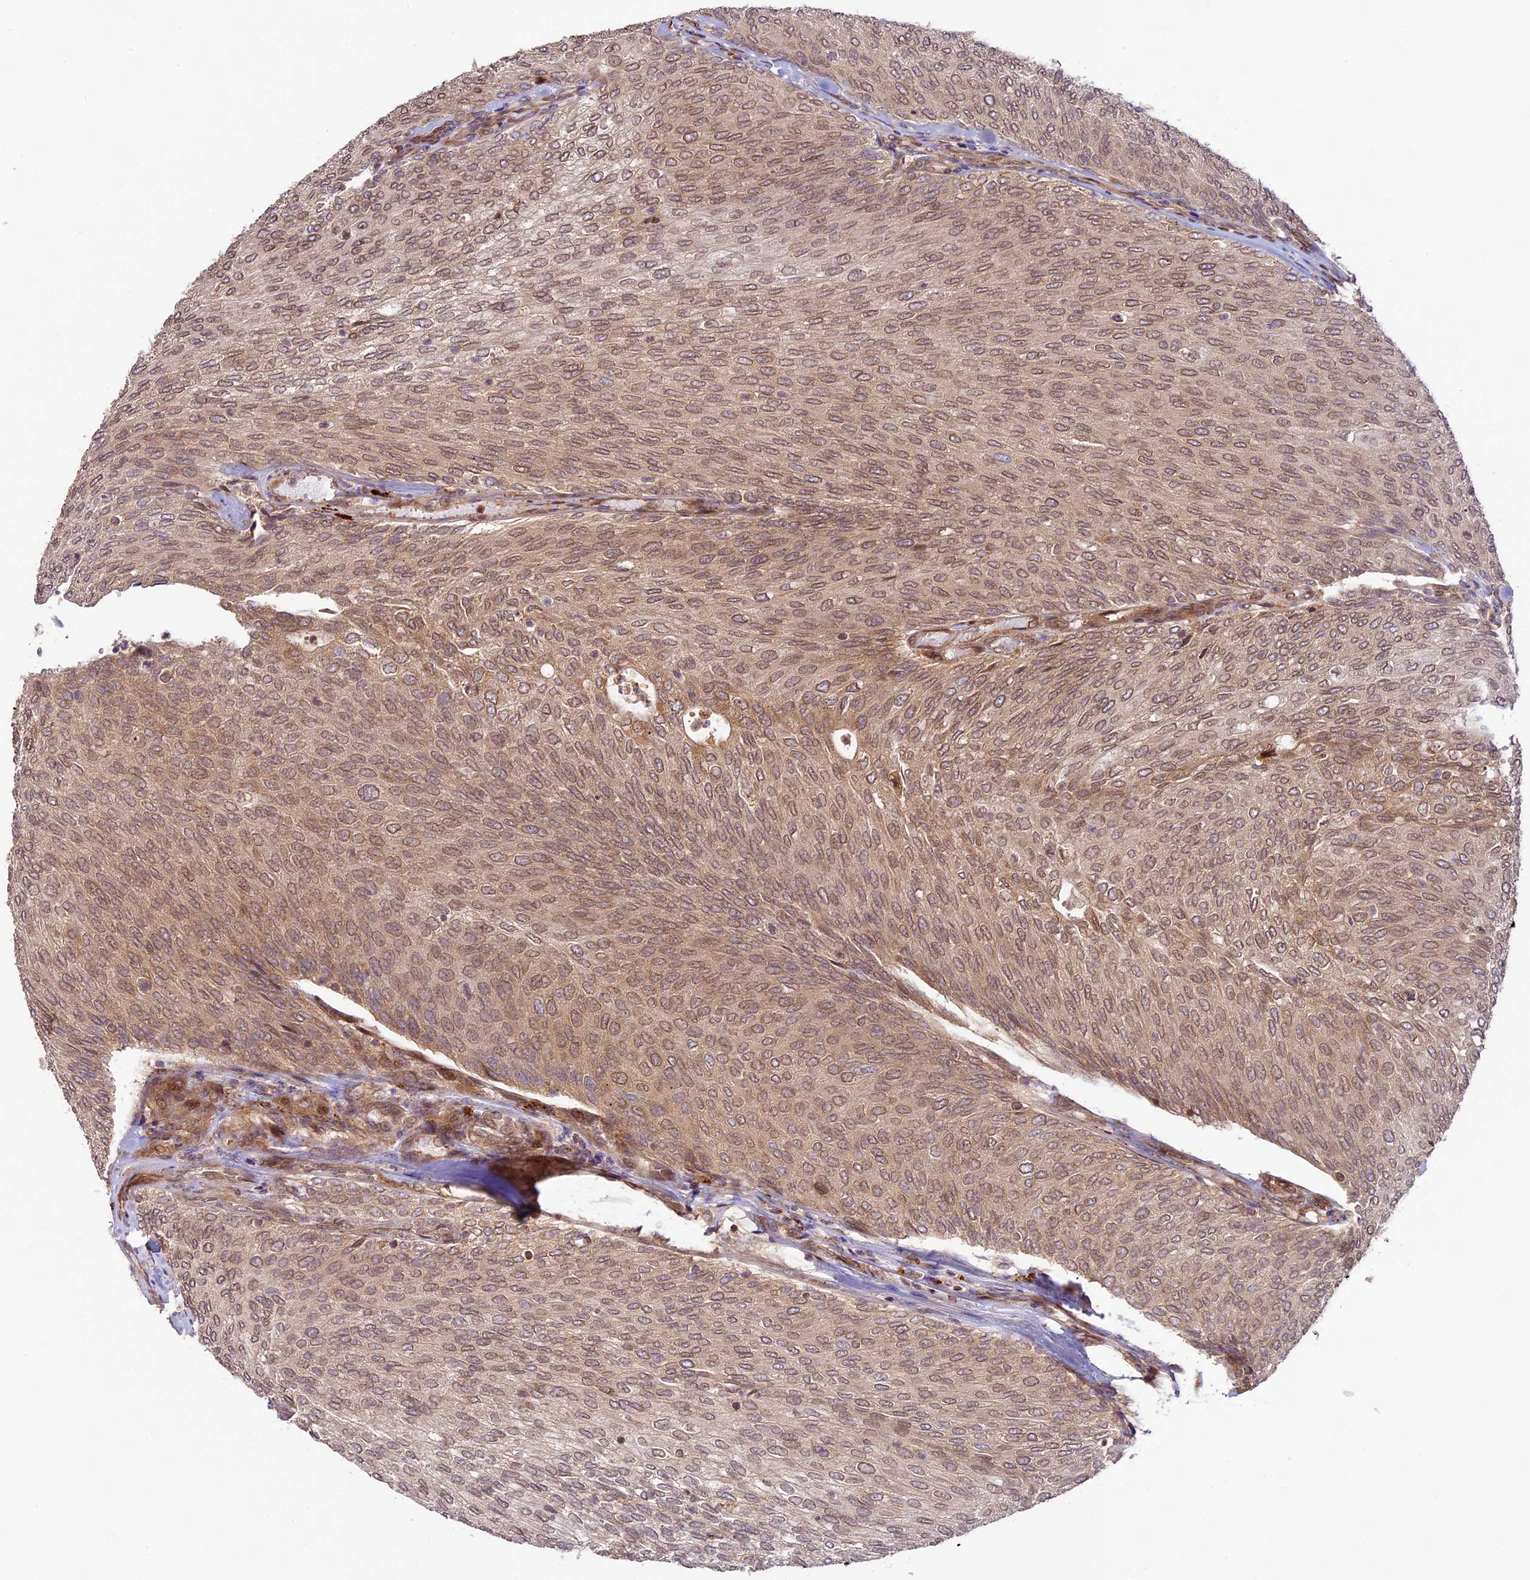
{"staining": {"intensity": "weak", "quantity": ">75%", "location": "cytoplasmic/membranous,nuclear"}, "tissue": "urothelial cancer", "cell_type": "Tumor cells", "image_type": "cancer", "snomed": [{"axis": "morphology", "description": "Urothelial carcinoma, Low grade"}, {"axis": "topography", "description": "Urinary bladder"}], "caption": "Immunohistochemistry (IHC) of human urothelial cancer exhibits low levels of weak cytoplasmic/membranous and nuclear staining in approximately >75% of tumor cells. (IHC, brightfield microscopy, high magnification).", "gene": "DGKH", "patient": {"sex": "female", "age": 79}}